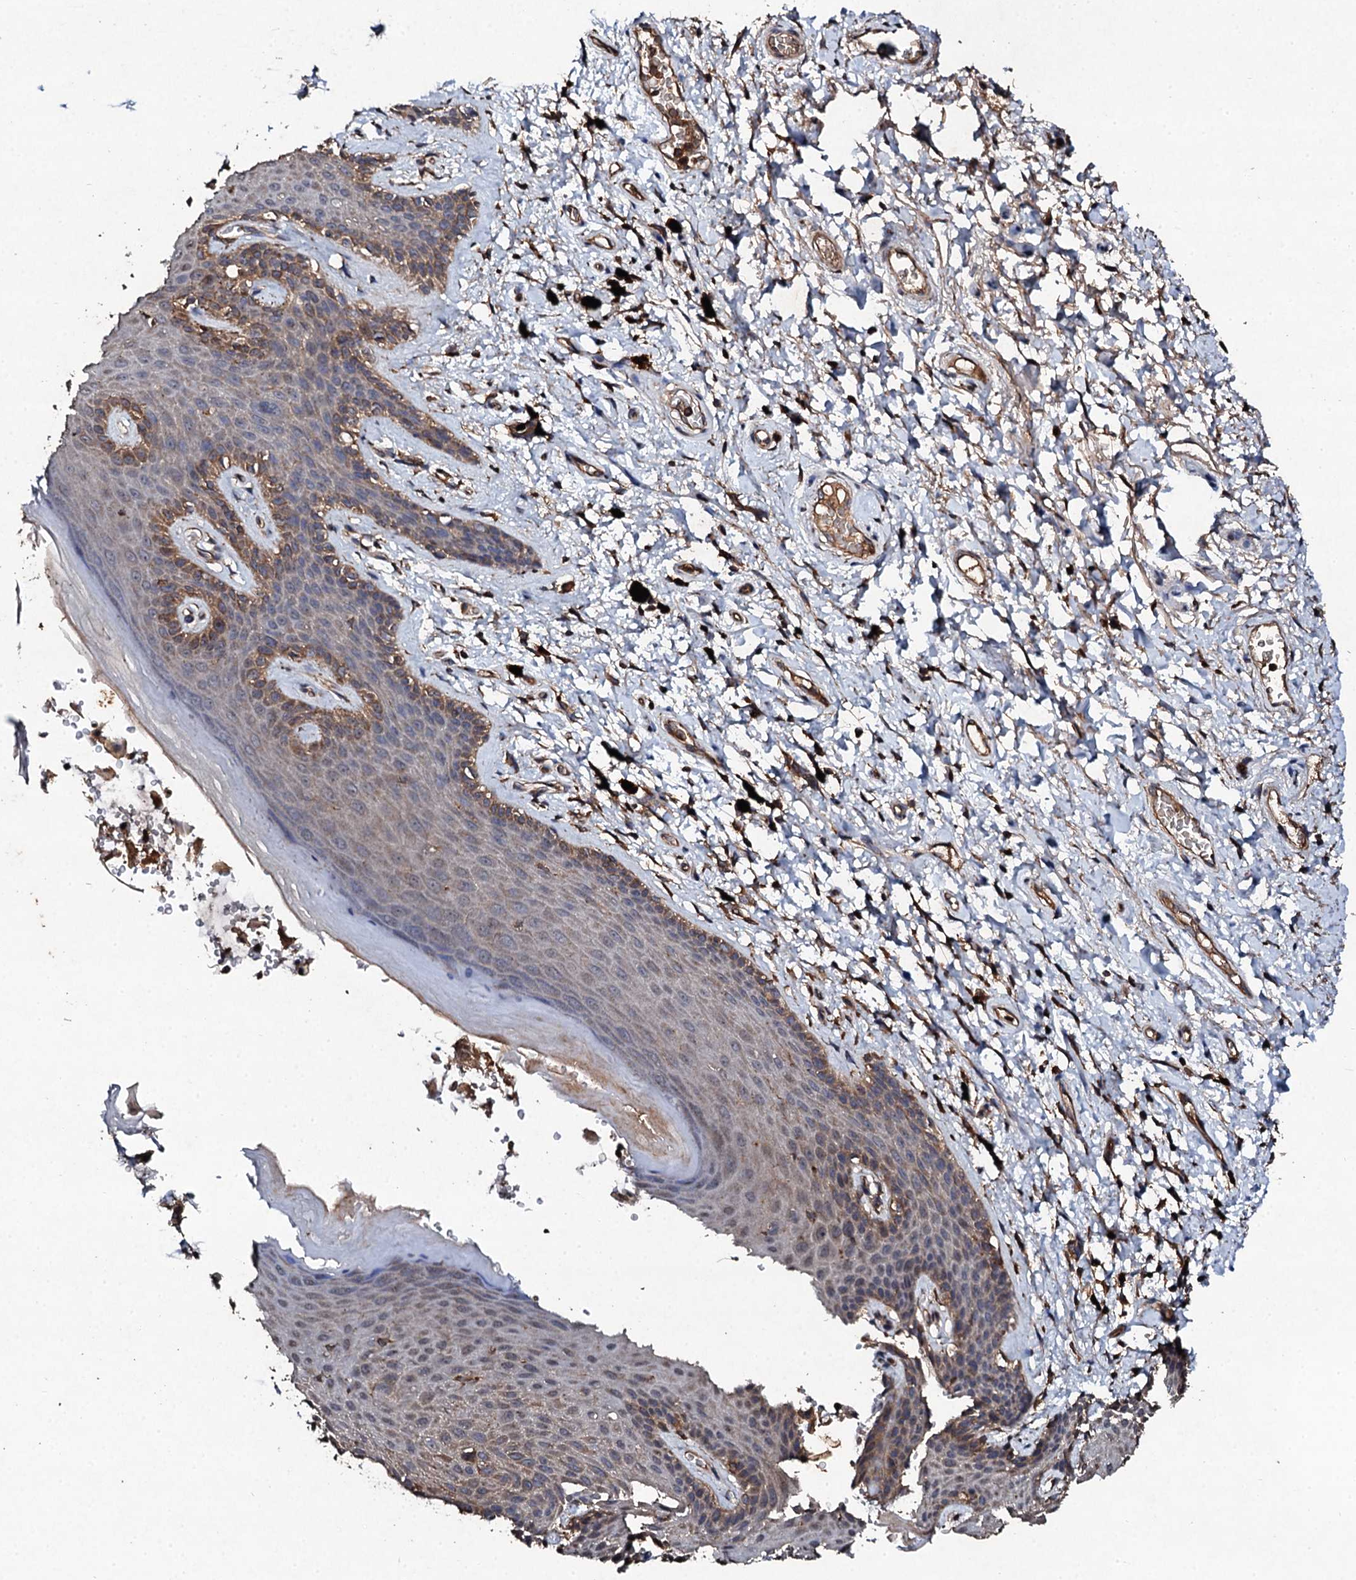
{"staining": {"intensity": "moderate", "quantity": "25%-75%", "location": "cytoplasmic/membranous"}, "tissue": "skin", "cell_type": "Epidermal cells", "image_type": "normal", "snomed": [{"axis": "morphology", "description": "Normal tissue, NOS"}, {"axis": "topography", "description": "Anal"}], "caption": "Normal skin shows moderate cytoplasmic/membranous staining in about 25%-75% of epidermal cells, visualized by immunohistochemistry.", "gene": "KERA", "patient": {"sex": "female", "age": 46}}